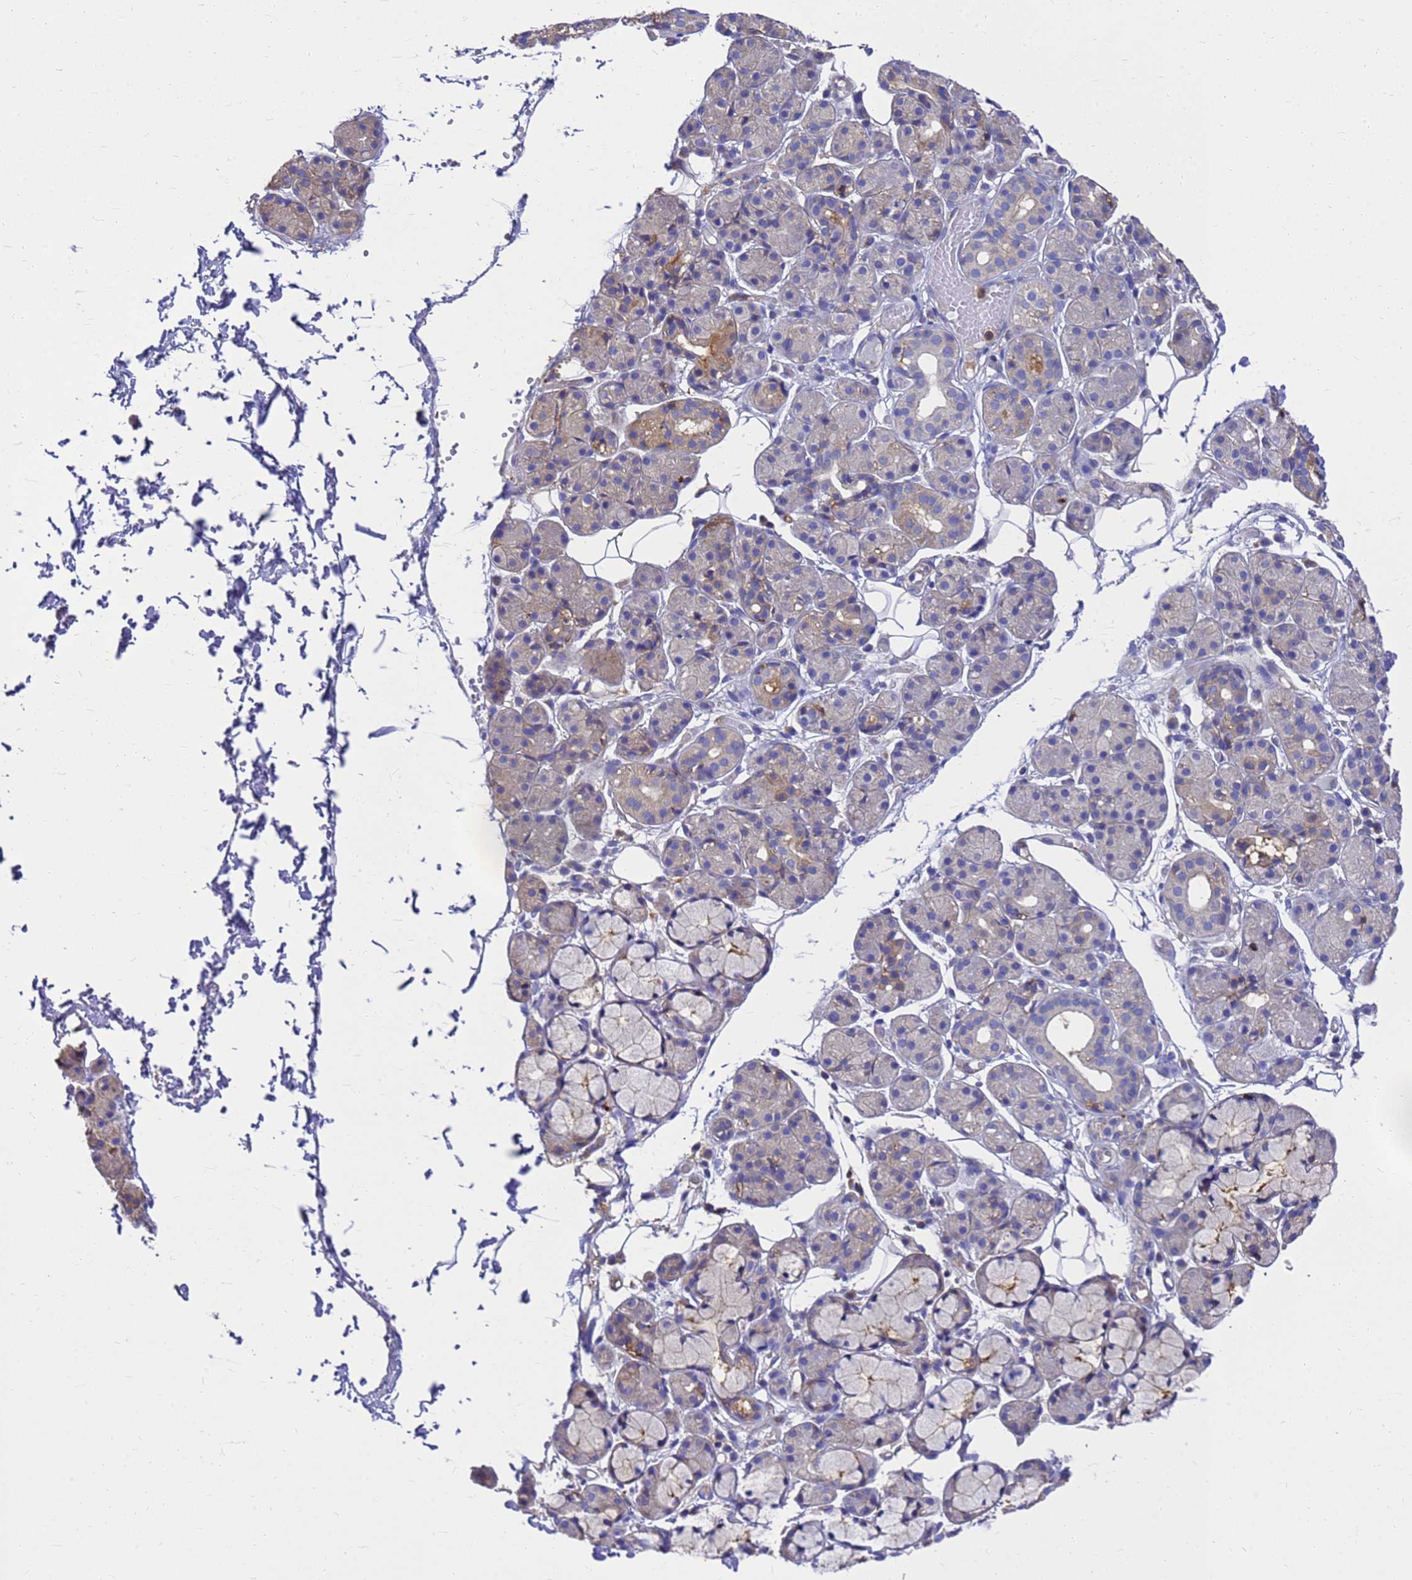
{"staining": {"intensity": "weak", "quantity": "<25%", "location": "cytoplasmic/membranous"}, "tissue": "salivary gland", "cell_type": "Glandular cells", "image_type": "normal", "snomed": [{"axis": "morphology", "description": "Normal tissue, NOS"}, {"axis": "topography", "description": "Salivary gland"}], "caption": "Immunohistochemical staining of benign salivary gland exhibits no significant staining in glandular cells. (Immunohistochemistry (ihc), brightfield microscopy, high magnification).", "gene": "ZNF235", "patient": {"sex": "male", "age": 63}}